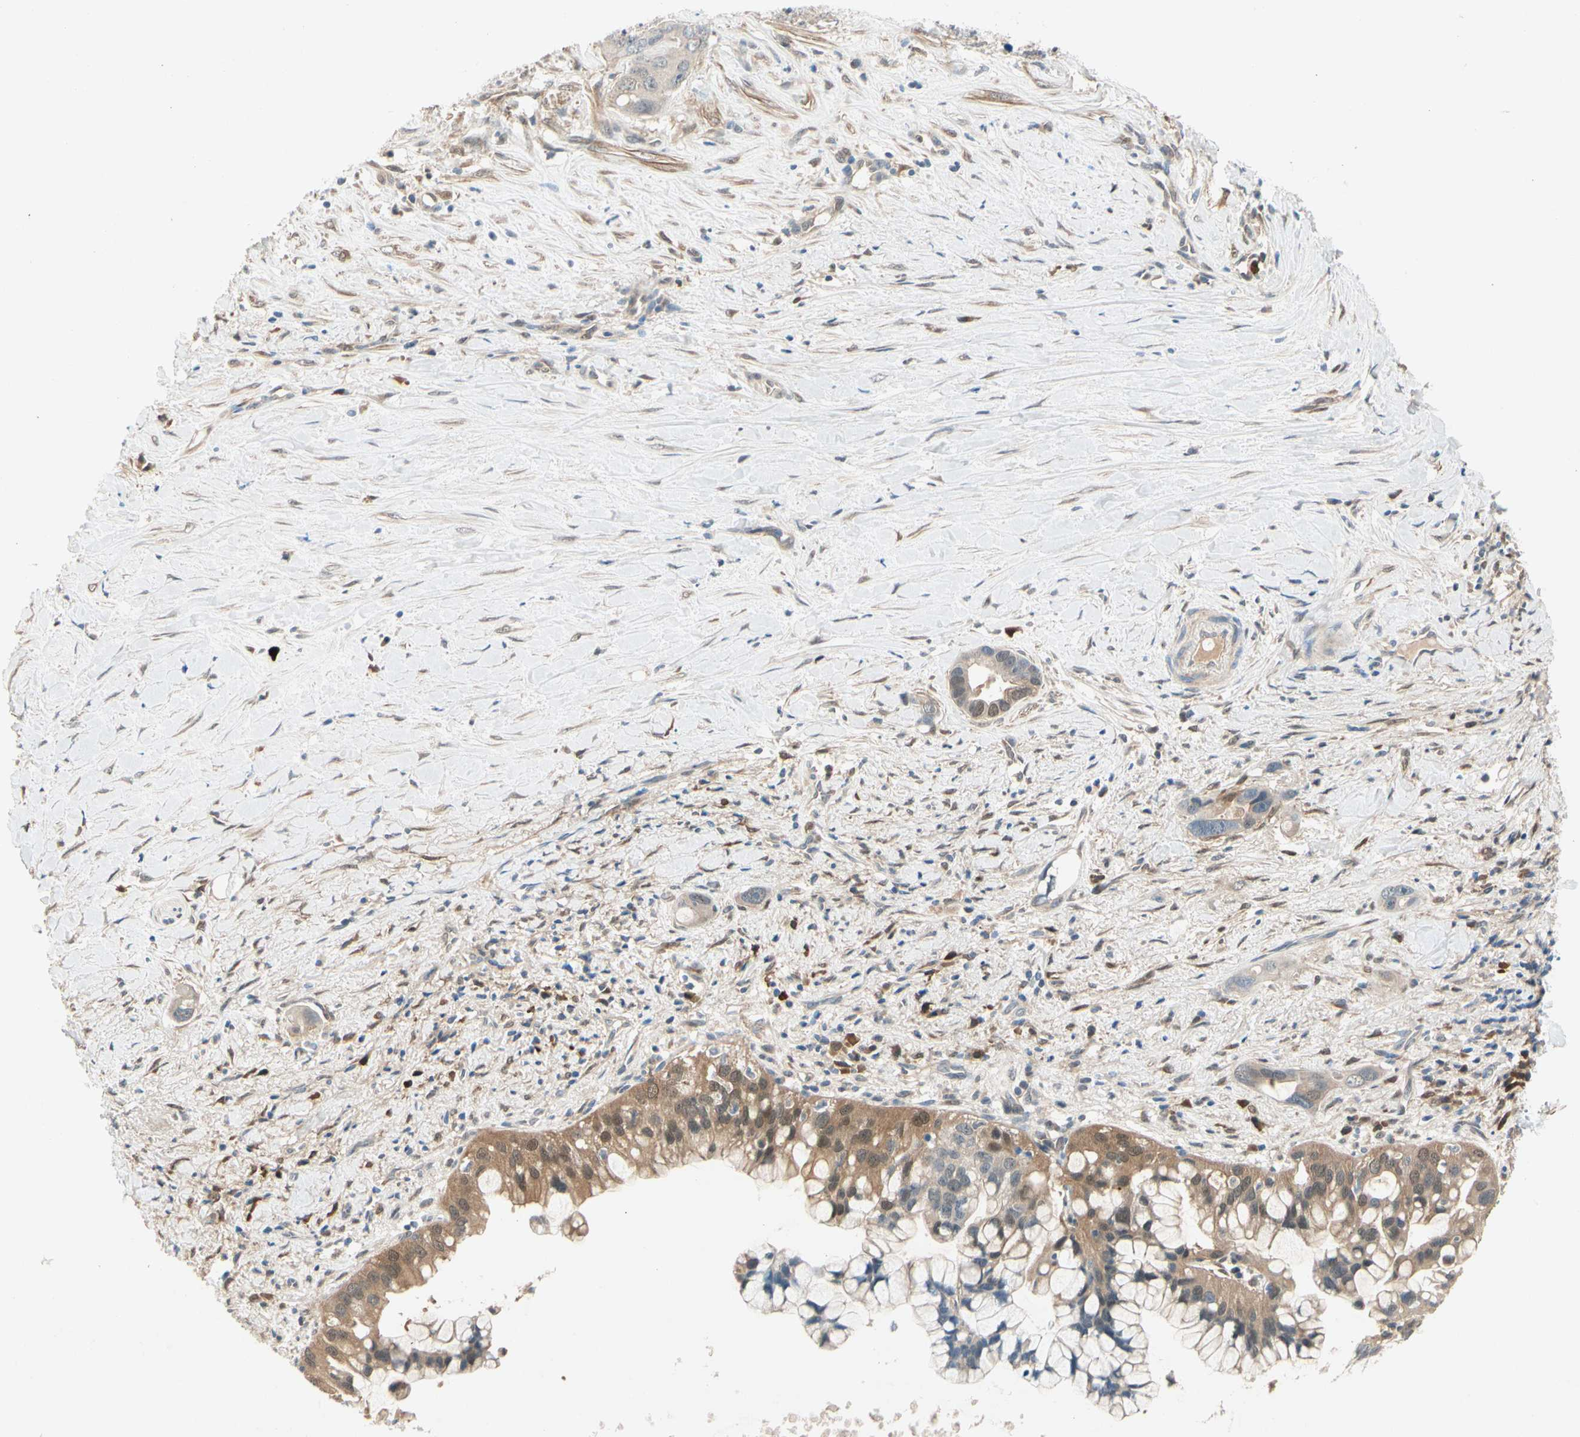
{"staining": {"intensity": "moderate", "quantity": ">75%", "location": "cytoplasmic/membranous,nuclear"}, "tissue": "liver cancer", "cell_type": "Tumor cells", "image_type": "cancer", "snomed": [{"axis": "morphology", "description": "Cholangiocarcinoma"}, {"axis": "topography", "description": "Liver"}], "caption": "Immunohistochemical staining of cholangiocarcinoma (liver) exhibits medium levels of moderate cytoplasmic/membranous and nuclear staining in approximately >75% of tumor cells. Ihc stains the protein of interest in brown and the nuclei are stained blue.", "gene": "WIPI1", "patient": {"sex": "female", "age": 65}}